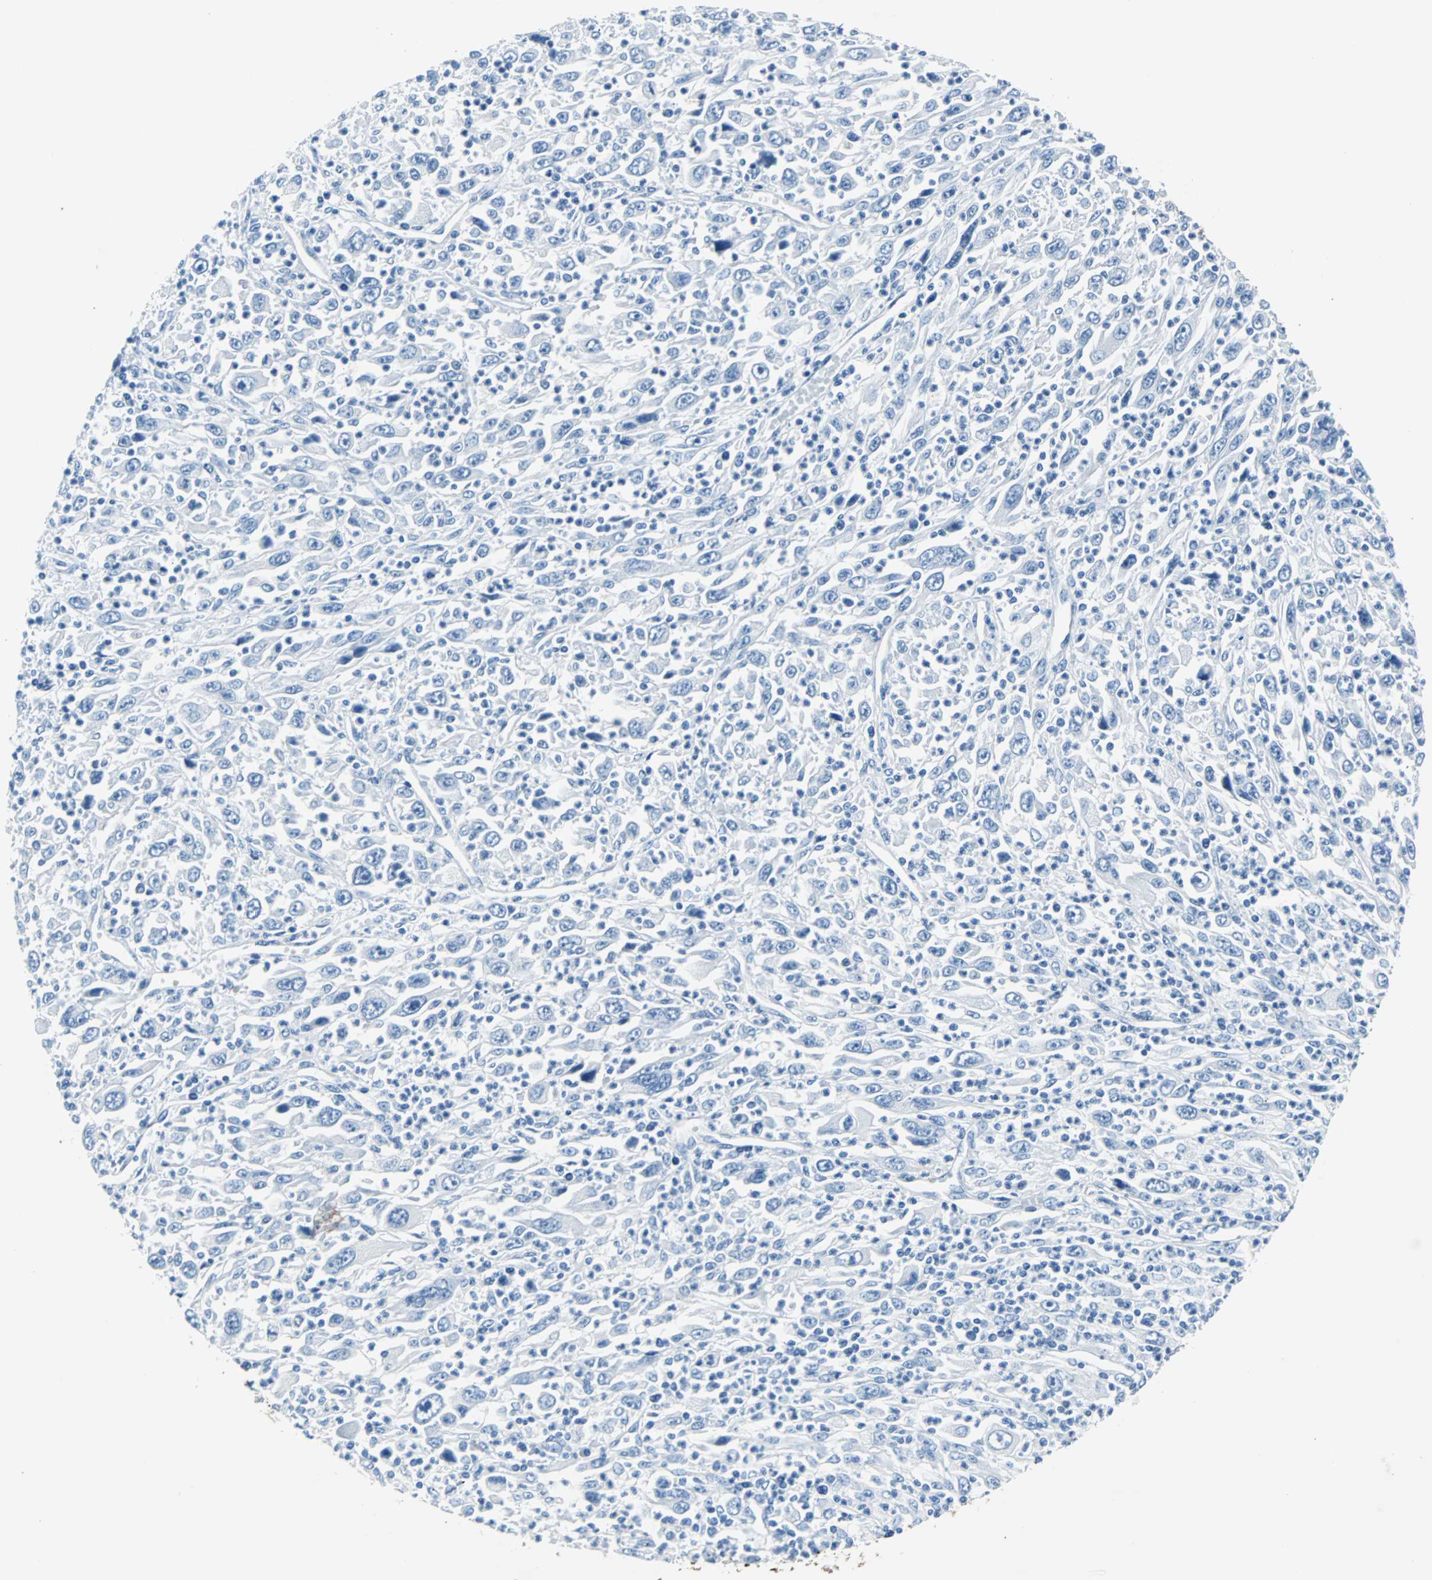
{"staining": {"intensity": "negative", "quantity": "none", "location": "none"}, "tissue": "melanoma", "cell_type": "Tumor cells", "image_type": "cancer", "snomed": [{"axis": "morphology", "description": "Malignant melanoma, Metastatic site"}, {"axis": "topography", "description": "Skin"}], "caption": "This is an IHC micrograph of human melanoma. There is no staining in tumor cells.", "gene": "KRT7", "patient": {"sex": "female", "age": 56}}